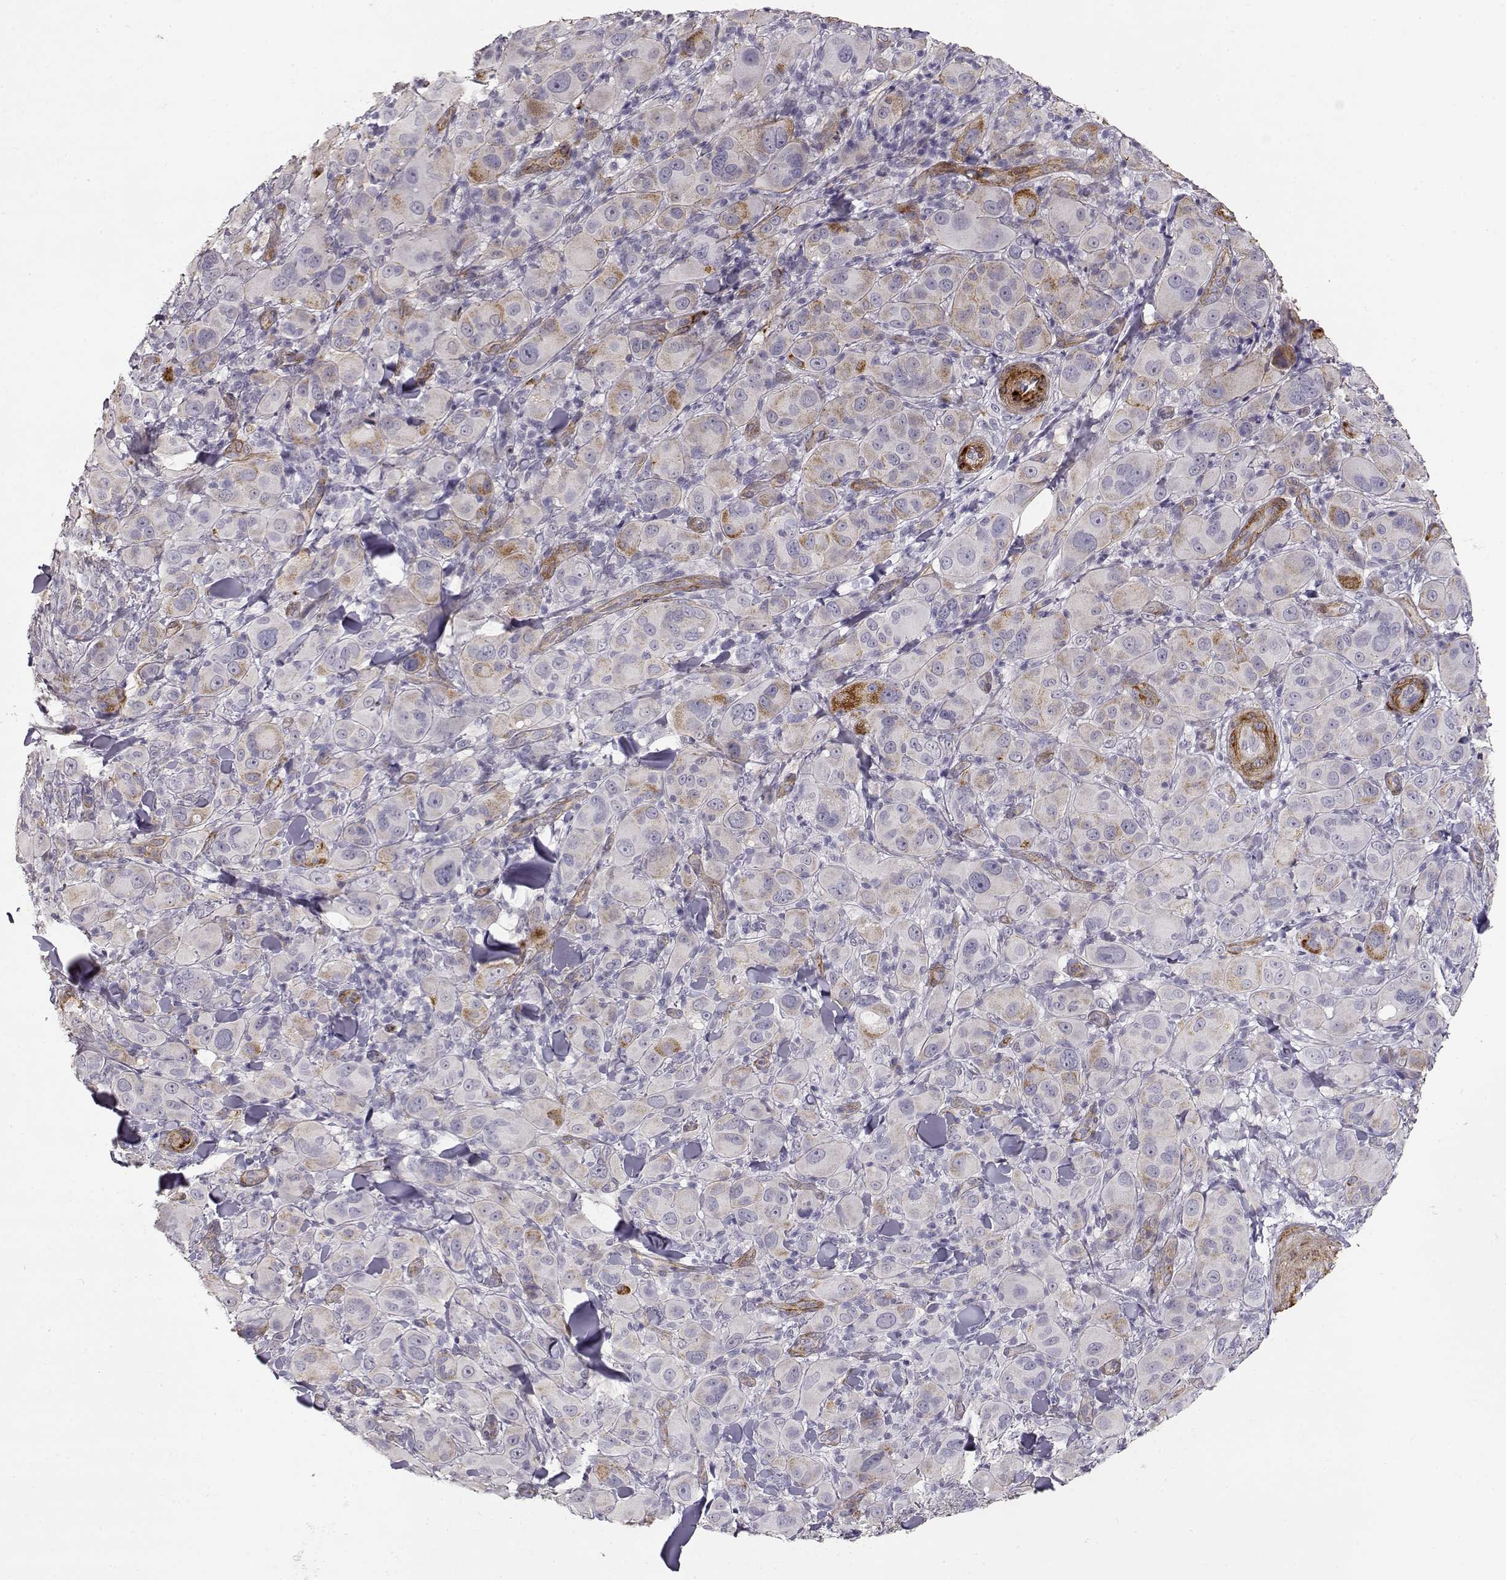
{"staining": {"intensity": "weak", "quantity": "<25%", "location": "cytoplasmic/membranous"}, "tissue": "melanoma", "cell_type": "Tumor cells", "image_type": "cancer", "snomed": [{"axis": "morphology", "description": "Malignant melanoma, NOS"}, {"axis": "topography", "description": "Skin"}], "caption": "Immunohistochemistry (IHC) photomicrograph of neoplastic tissue: melanoma stained with DAB (3,3'-diaminobenzidine) demonstrates no significant protein staining in tumor cells. (Brightfield microscopy of DAB (3,3'-diaminobenzidine) immunohistochemistry at high magnification).", "gene": "LAMC1", "patient": {"sex": "female", "age": 87}}